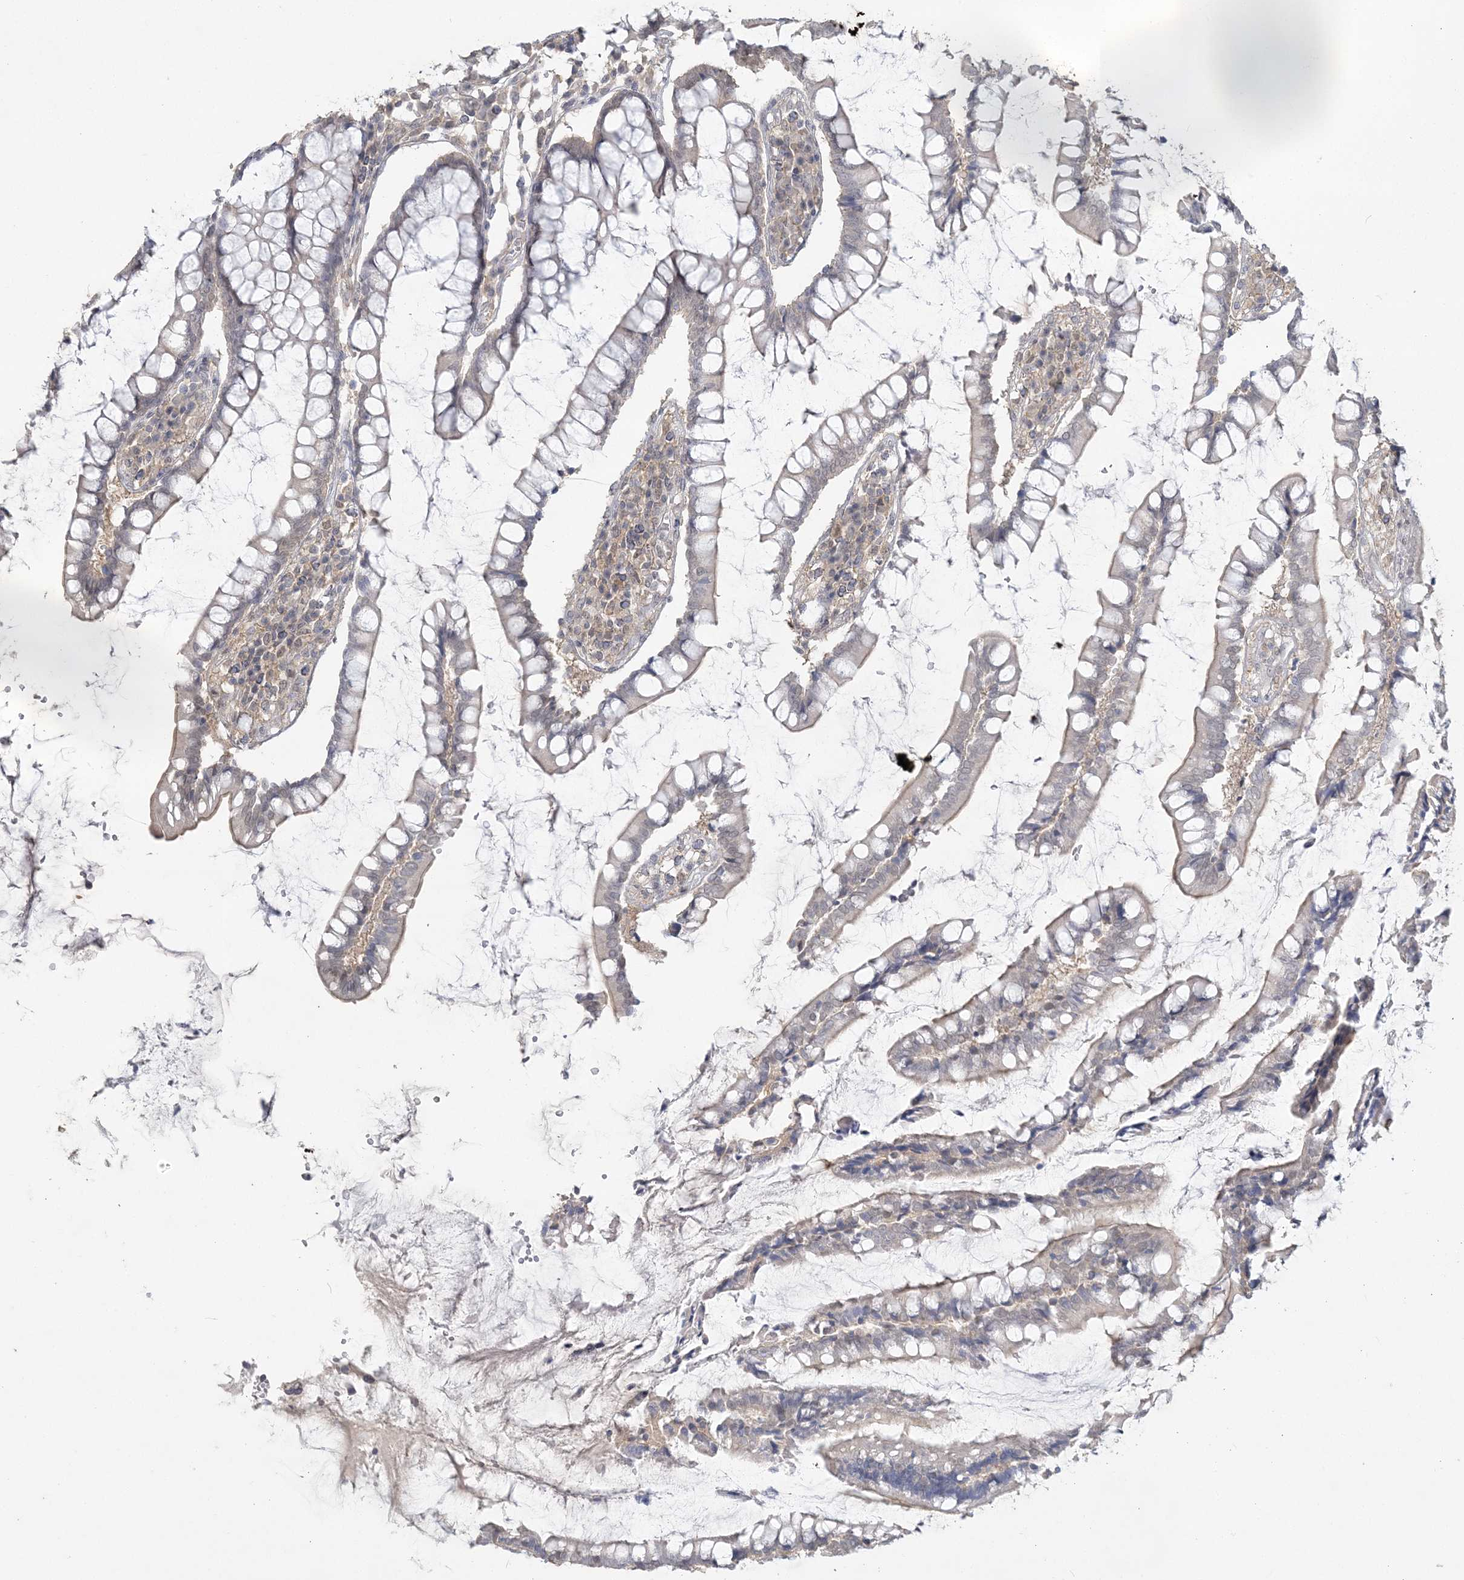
{"staining": {"intensity": "negative", "quantity": "none", "location": "none"}, "tissue": "colon", "cell_type": "Endothelial cells", "image_type": "normal", "snomed": [{"axis": "morphology", "description": "Normal tissue, NOS"}, {"axis": "topography", "description": "Colon"}], "caption": "Endothelial cells are negative for brown protein staining in unremarkable colon.", "gene": "ANKS1A", "patient": {"sex": "female", "age": 79}}